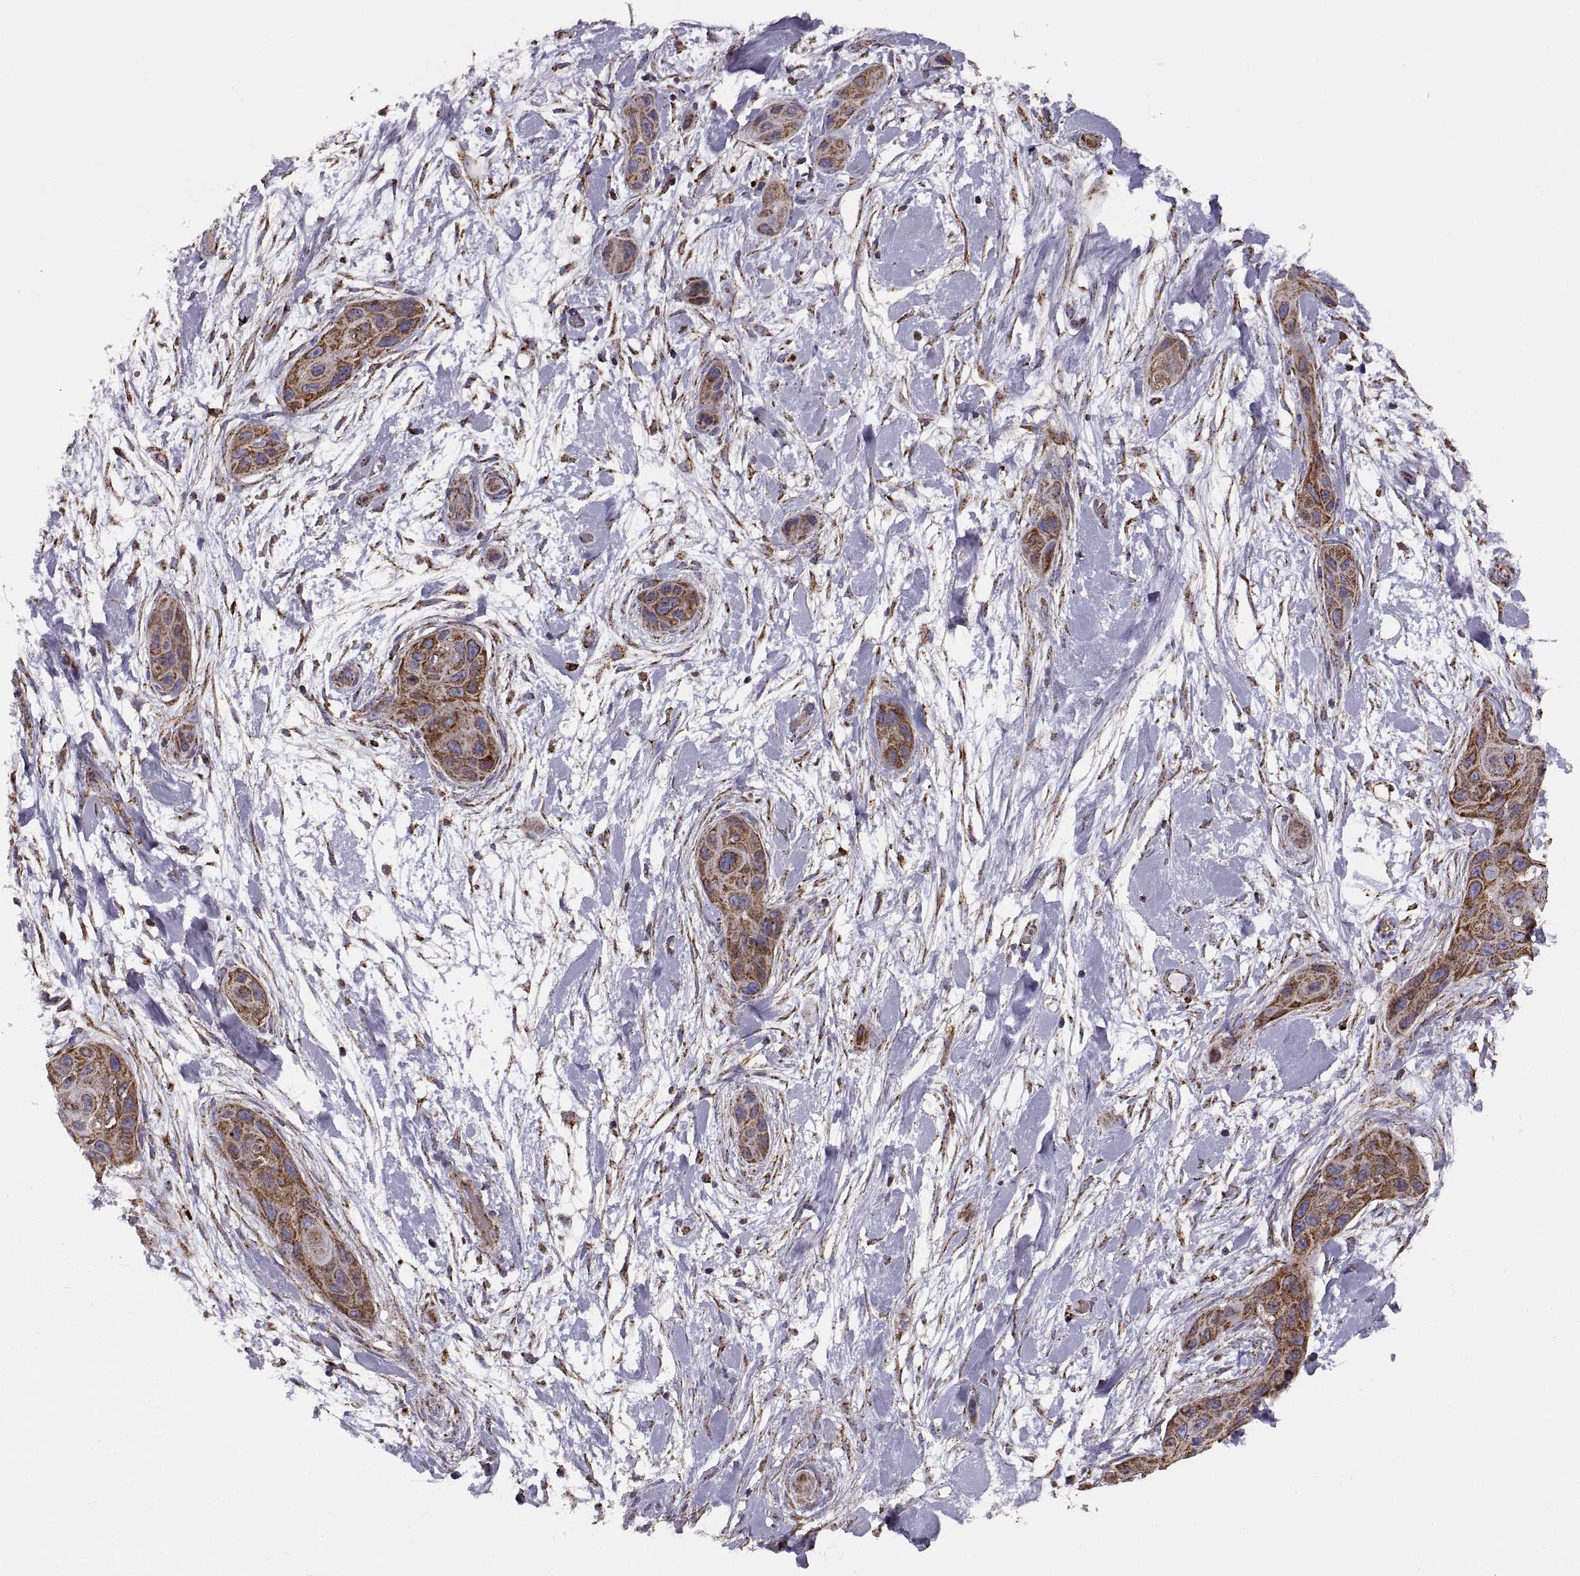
{"staining": {"intensity": "strong", "quantity": ">75%", "location": "cytoplasmic/membranous"}, "tissue": "skin cancer", "cell_type": "Tumor cells", "image_type": "cancer", "snomed": [{"axis": "morphology", "description": "Squamous cell carcinoma, NOS"}, {"axis": "topography", "description": "Skin"}], "caption": "Skin cancer was stained to show a protein in brown. There is high levels of strong cytoplasmic/membranous staining in about >75% of tumor cells.", "gene": "ARSD", "patient": {"sex": "male", "age": 79}}